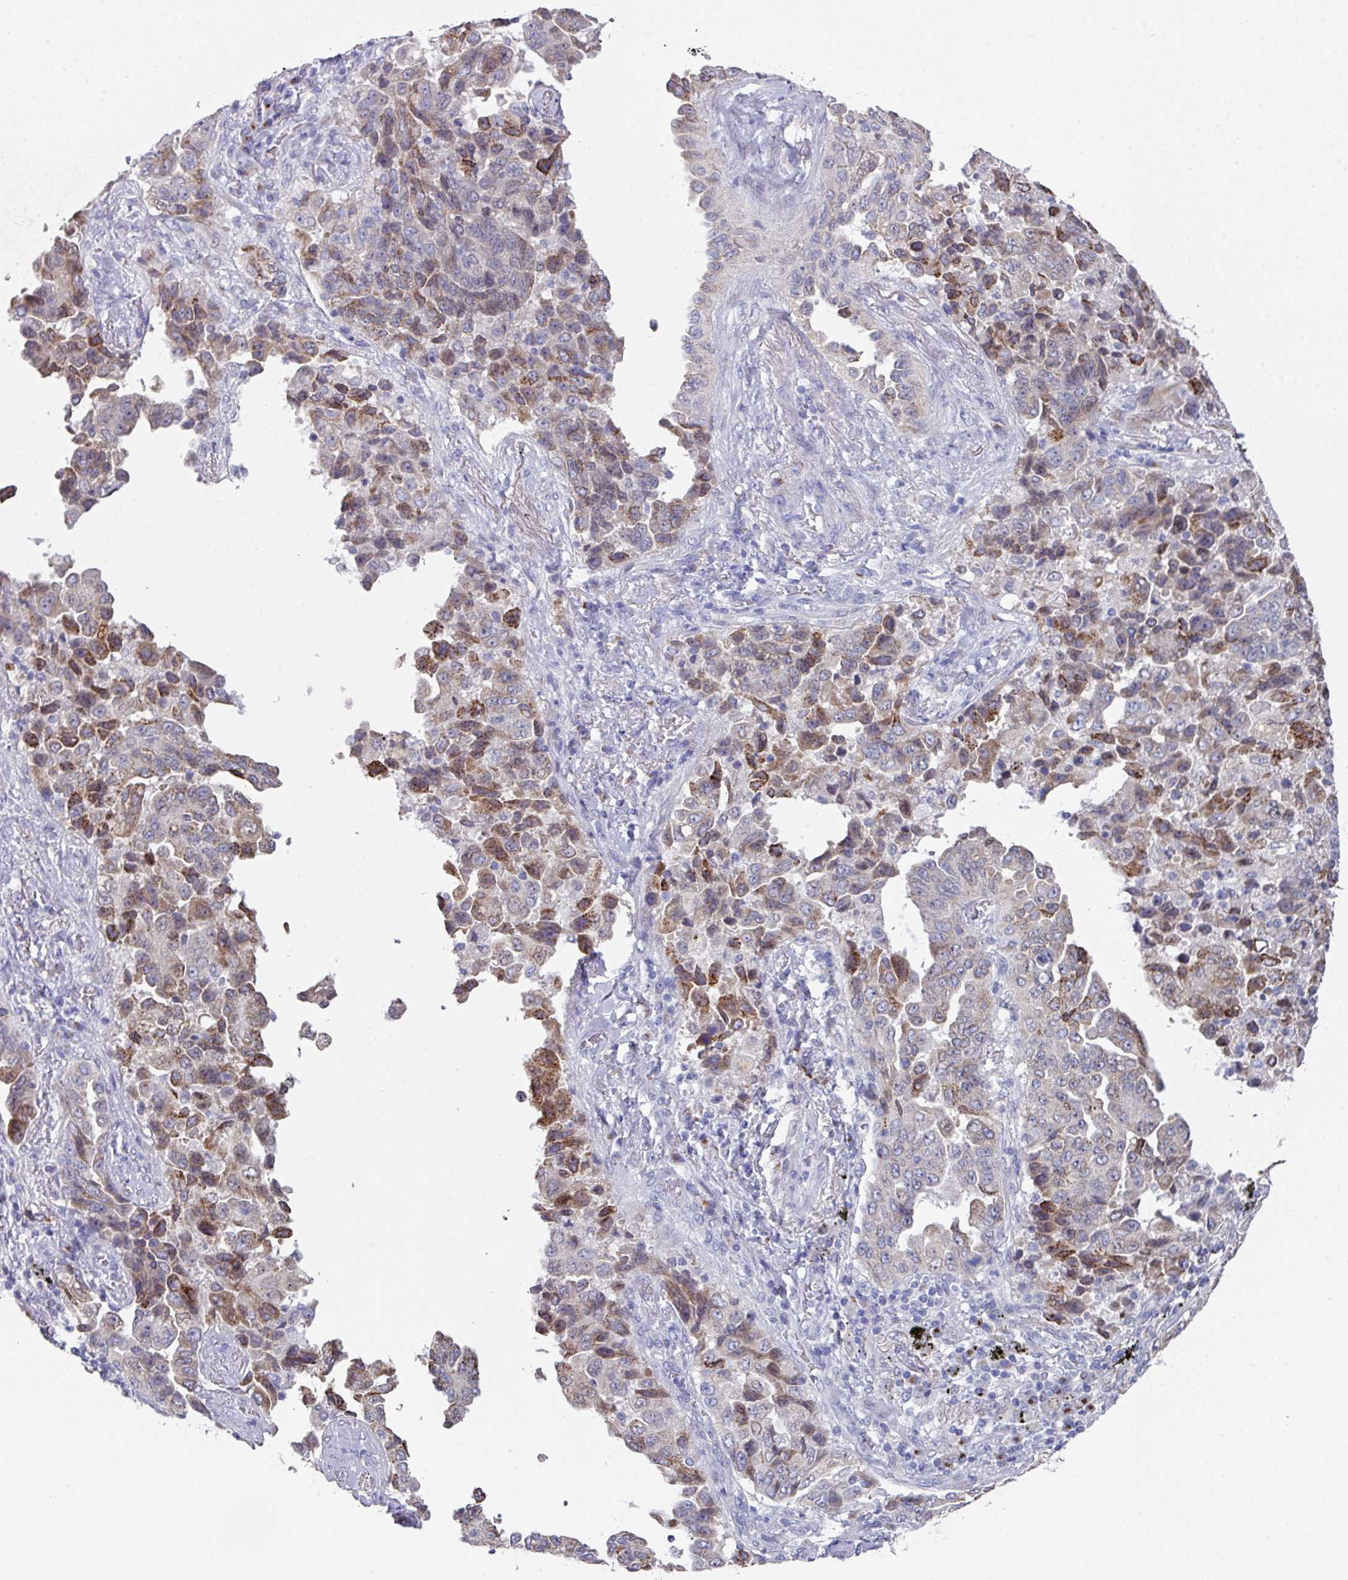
{"staining": {"intensity": "moderate", "quantity": "25%-75%", "location": "cytoplasmic/membranous"}, "tissue": "lung cancer", "cell_type": "Tumor cells", "image_type": "cancer", "snomed": [{"axis": "morphology", "description": "Adenocarcinoma, NOS"}, {"axis": "topography", "description": "Lung"}], "caption": "Immunohistochemical staining of lung cancer (adenocarcinoma) demonstrates medium levels of moderate cytoplasmic/membranous staining in about 25%-75% of tumor cells. The staining was performed using DAB (3,3'-diaminobenzidine), with brown indicating positive protein expression. Nuclei are stained blue with hematoxylin.", "gene": "VKORC1L1", "patient": {"sex": "female", "age": 51}}